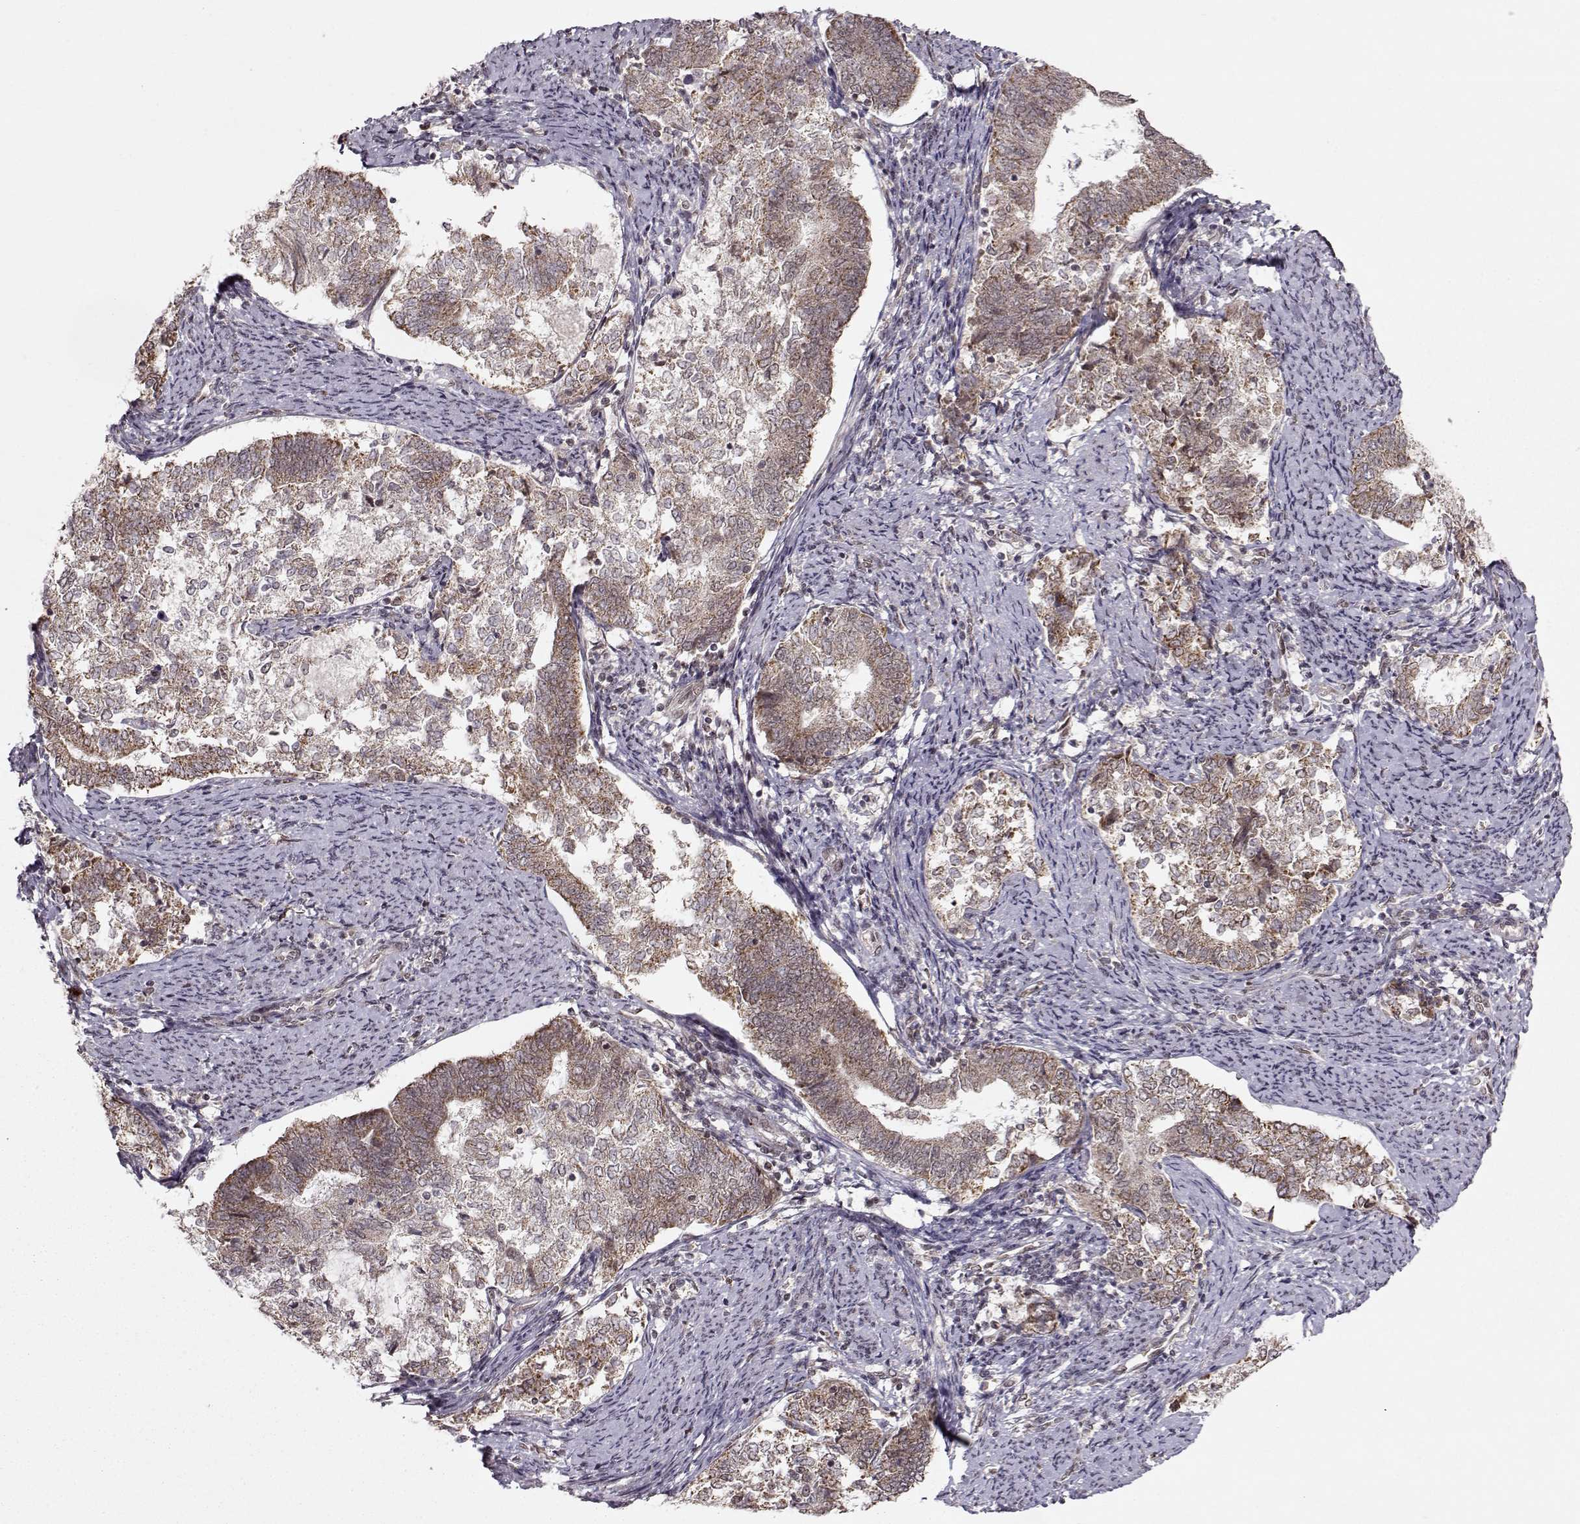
{"staining": {"intensity": "moderate", "quantity": ">75%", "location": "cytoplasmic/membranous"}, "tissue": "endometrial cancer", "cell_type": "Tumor cells", "image_type": "cancer", "snomed": [{"axis": "morphology", "description": "Adenocarcinoma, NOS"}, {"axis": "topography", "description": "Endometrium"}], "caption": "Endometrial cancer (adenocarcinoma) was stained to show a protein in brown. There is medium levels of moderate cytoplasmic/membranous staining in about >75% of tumor cells. (DAB (3,3'-diaminobenzidine) IHC, brown staining for protein, blue staining for nuclei).", "gene": "RAI1", "patient": {"sex": "female", "age": 65}}